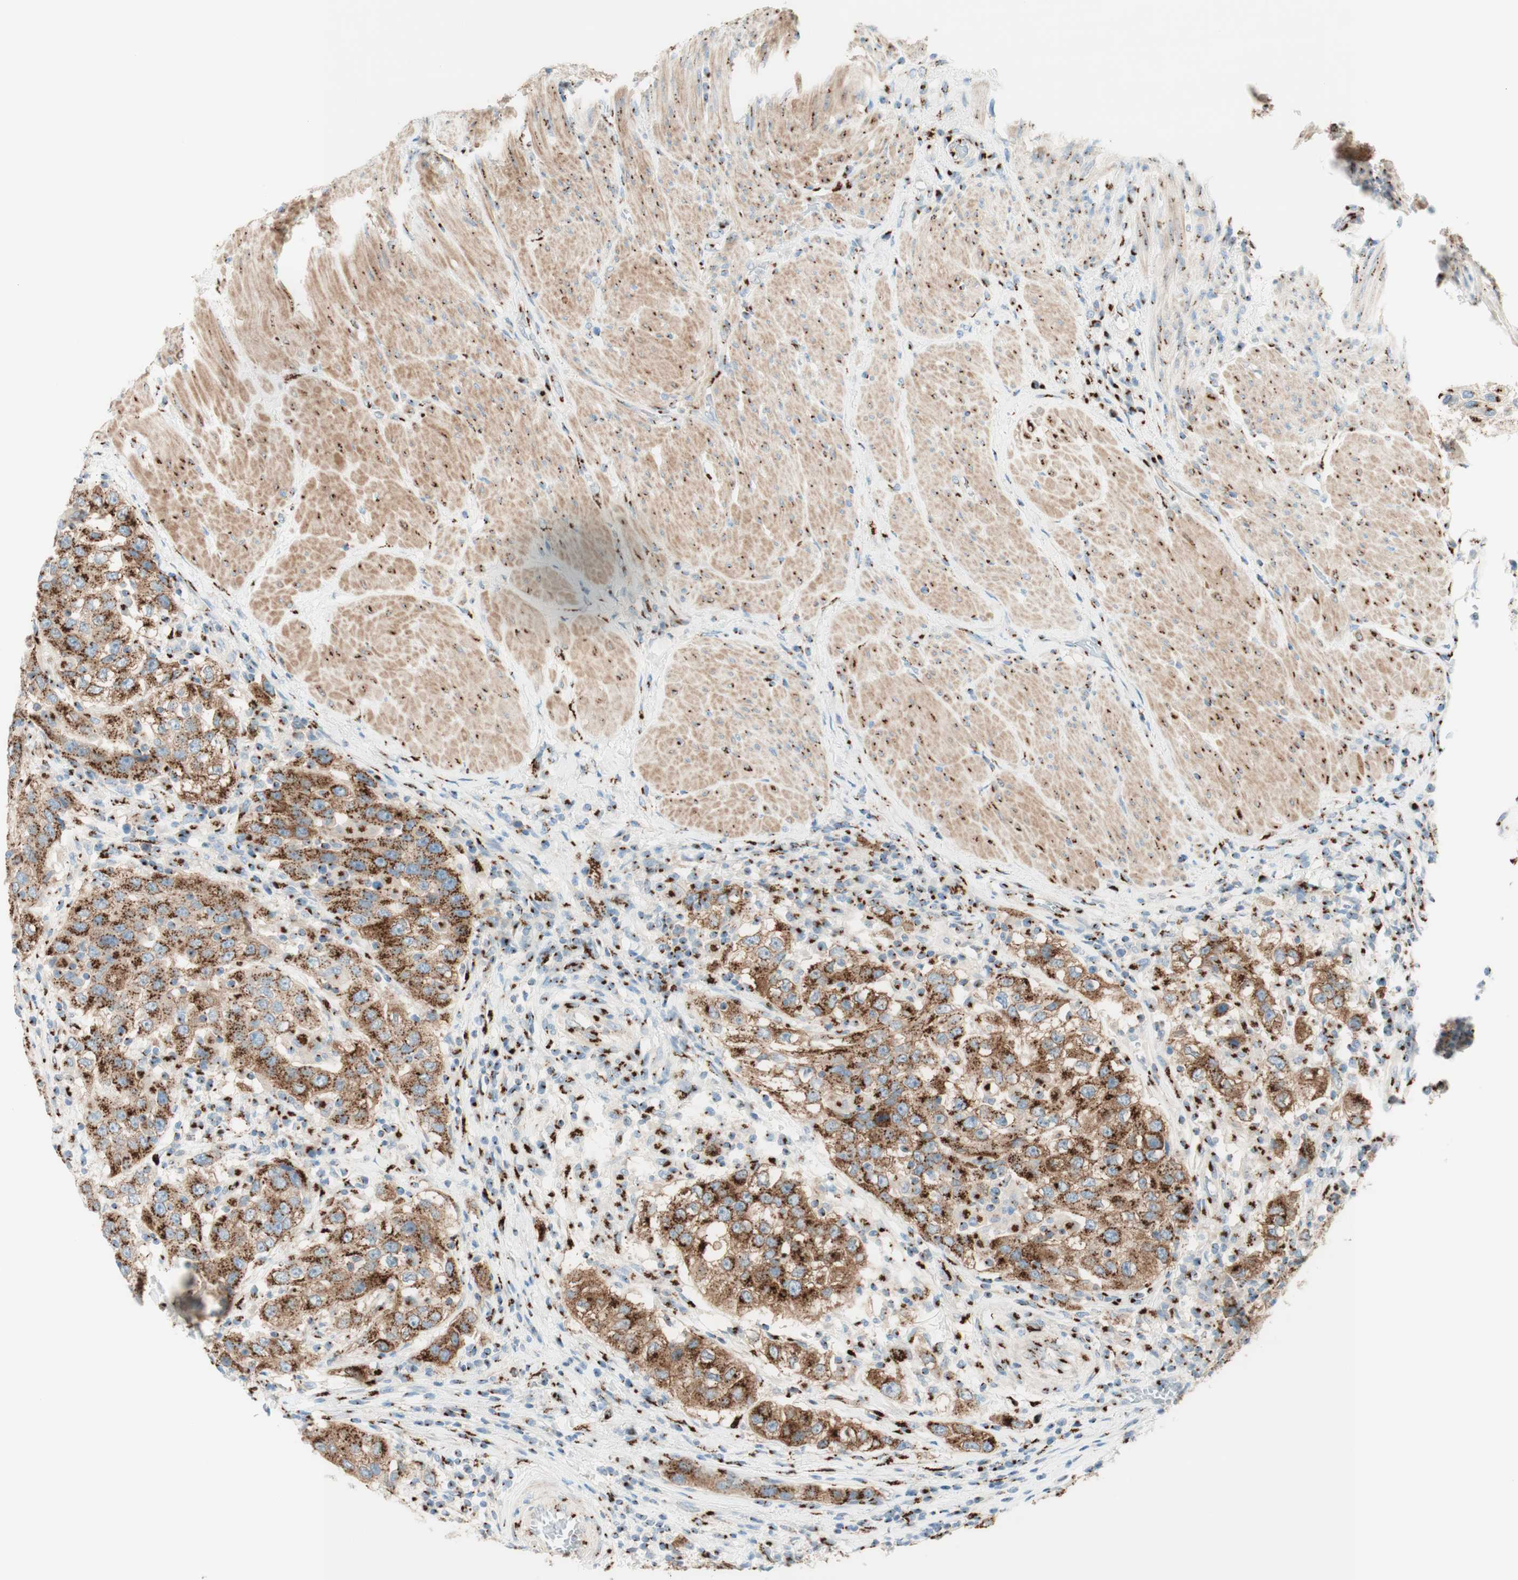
{"staining": {"intensity": "strong", "quantity": ">75%", "location": "cytoplasmic/membranous"}, "tissue": "urothelial cancer", "cell_type": "Tumor cells", "image_type": "cancer", "snomed": [{"axis": "morphology", "description": "Urothelial carcinoma, High grade"}, {"axis": "topography", "description": "Urinary bladder"}], "caption": "Immunohistochemistry photomicrograph of human urothelial cancer stained for a protein (brown), which shows high levels of strong cytoplasmic/membranous positivity in approximately >75% of tumor cells.", "gene": "GOLGB1", "patient": {"sex": "female", "age": 80}}